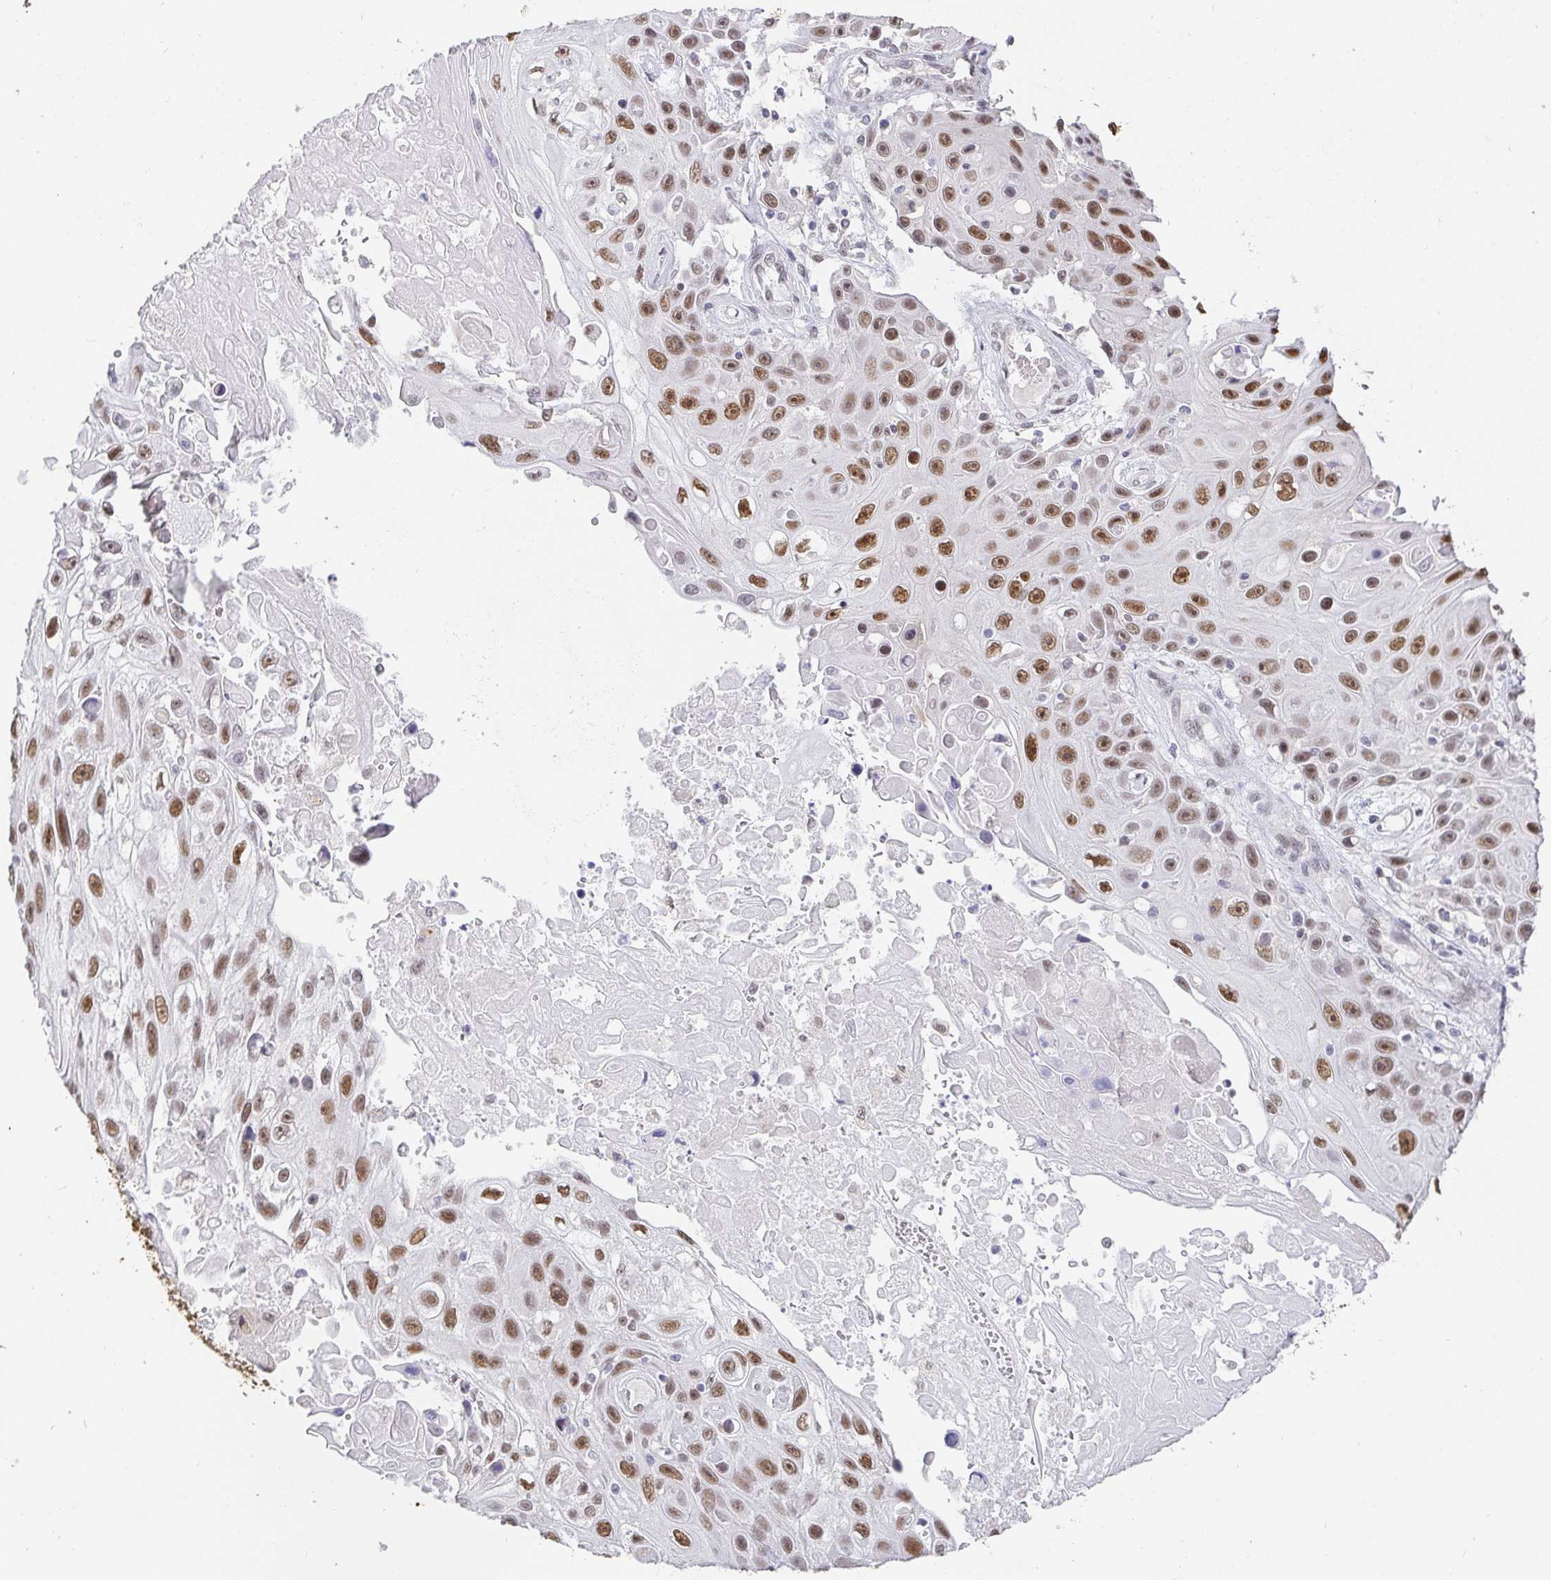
{"staining": {"intensity": "moderate", "quantity": ">75%", "location": "nuclear"}, "tissue": "skin cancer", "cell_type": "Tumor cells", "image_type": "cancer", "snomed": [{"axis": "morphology", "description": "Squamous cell carcinoma, NOS"}, {"axis": "topography", "description": "Skin"}], "caption": "Immunohistochemical staining of skin squamous cell carcinoma shows moderate nuclear protein positivity in about >75% of tumor cells.", "gene": "RCOR1", "patient": {"sex": "male", "age": 82}}